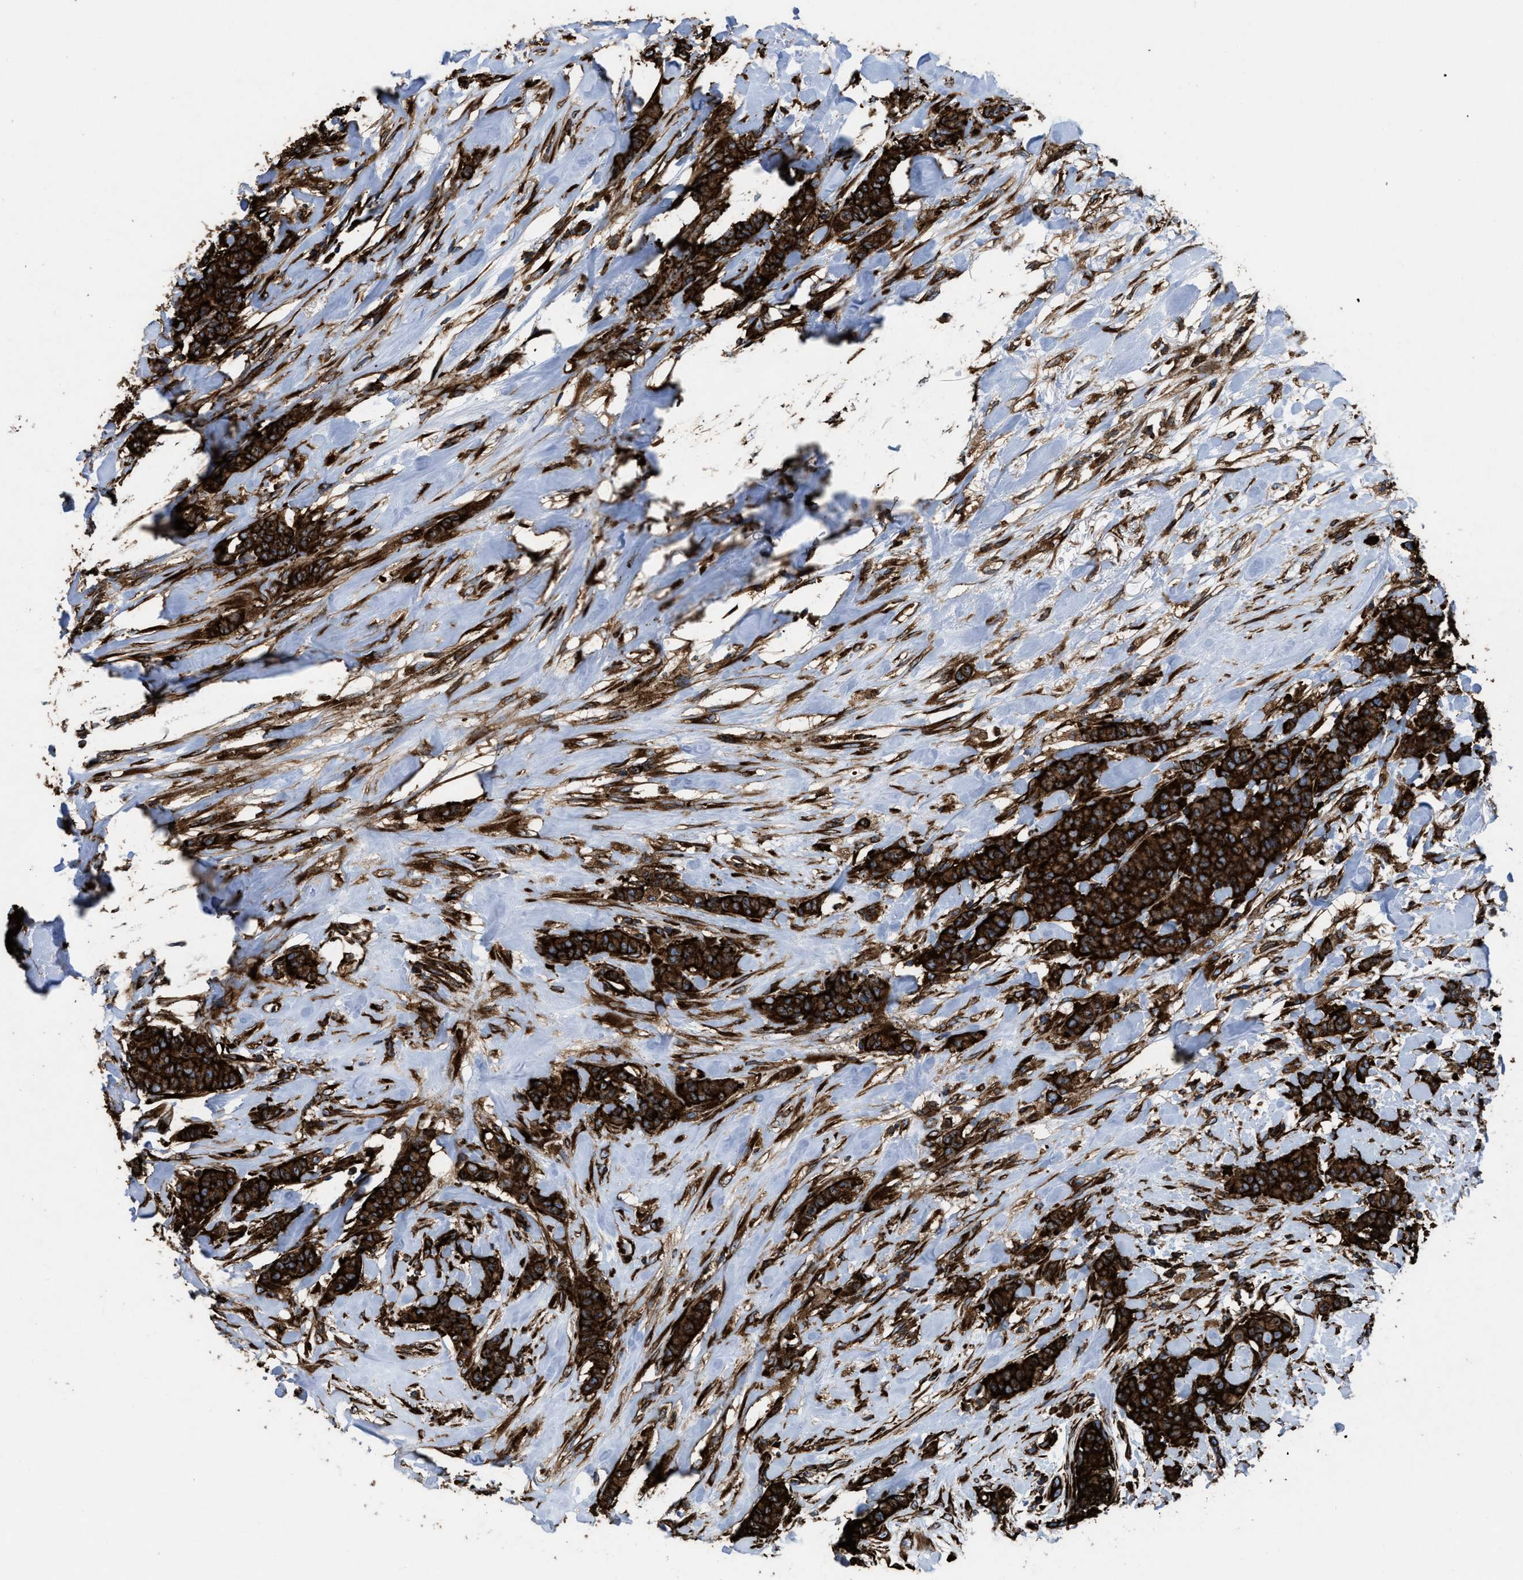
{"staining": {"intensity": "strong", "quantity": ">75%", "location": "cytoplasmic/membranous"}, "tissue": "breast cancer", "cell_type": "Tumor cells", "image_type": "cancer", "snomed": [{"axis": "morphology", "description": "Normal tissue, NOS"}, {"axis": "morphology", "description": "Duct carcinoma"}, {"axis": "topography", "description": "Breast"}], "caption": "Brown immunohistochemical staining in human breast intraductal carcinoma reveals strong cytoplasmic/membranous expression in about >75% of tumor cells.", "gene": "CAPRIN1", "patient": {"sex": "female", "age": 40}}